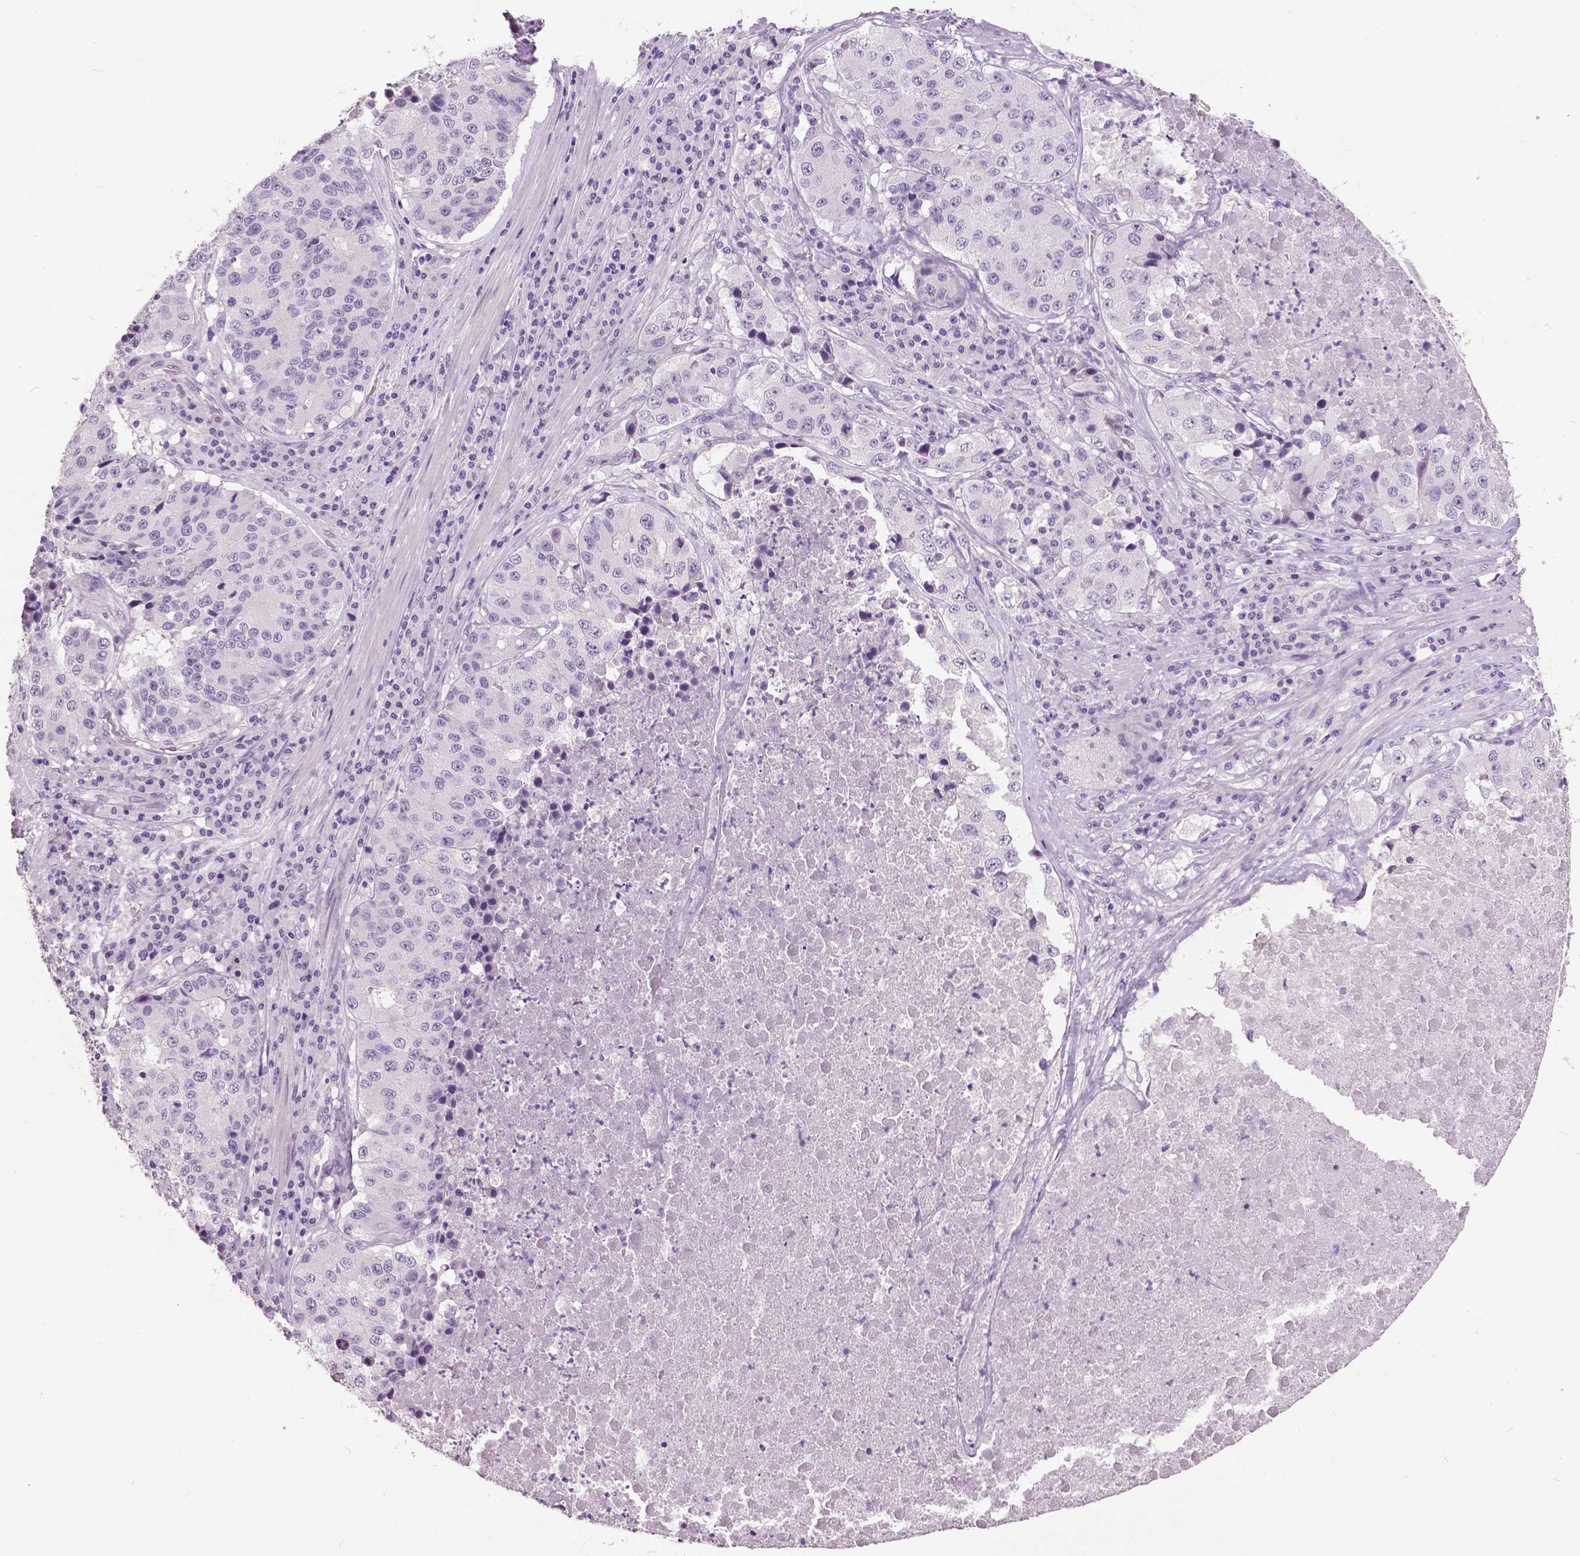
{"staining": {"intensity": "negative", "quantity": "none", "location": "none"}, "tissue": "stomach cancer", "cell_type": "Tumor cells", "image_type": "cancer", "snomed": [{"axis": "morphology", "description": "Adenocarcinoma, NOS"}, {"axis": "topography", "description": "Stomach"}], "caption": "An immunohistochemistry photomicrograph of adenocarcinoma (stomach) is shown. There is no staining in tumor cells of adenocarcinoma (stomach). The staining was performed using DAB (3,3'-diaminobenzidine) to visualize the protein expression in brown, while the nuclei were stained in blue with hematoxylin (Magnification: 20x).", "gene": "GRIN2A", "patient": {"sex": "male", "age": 71}}